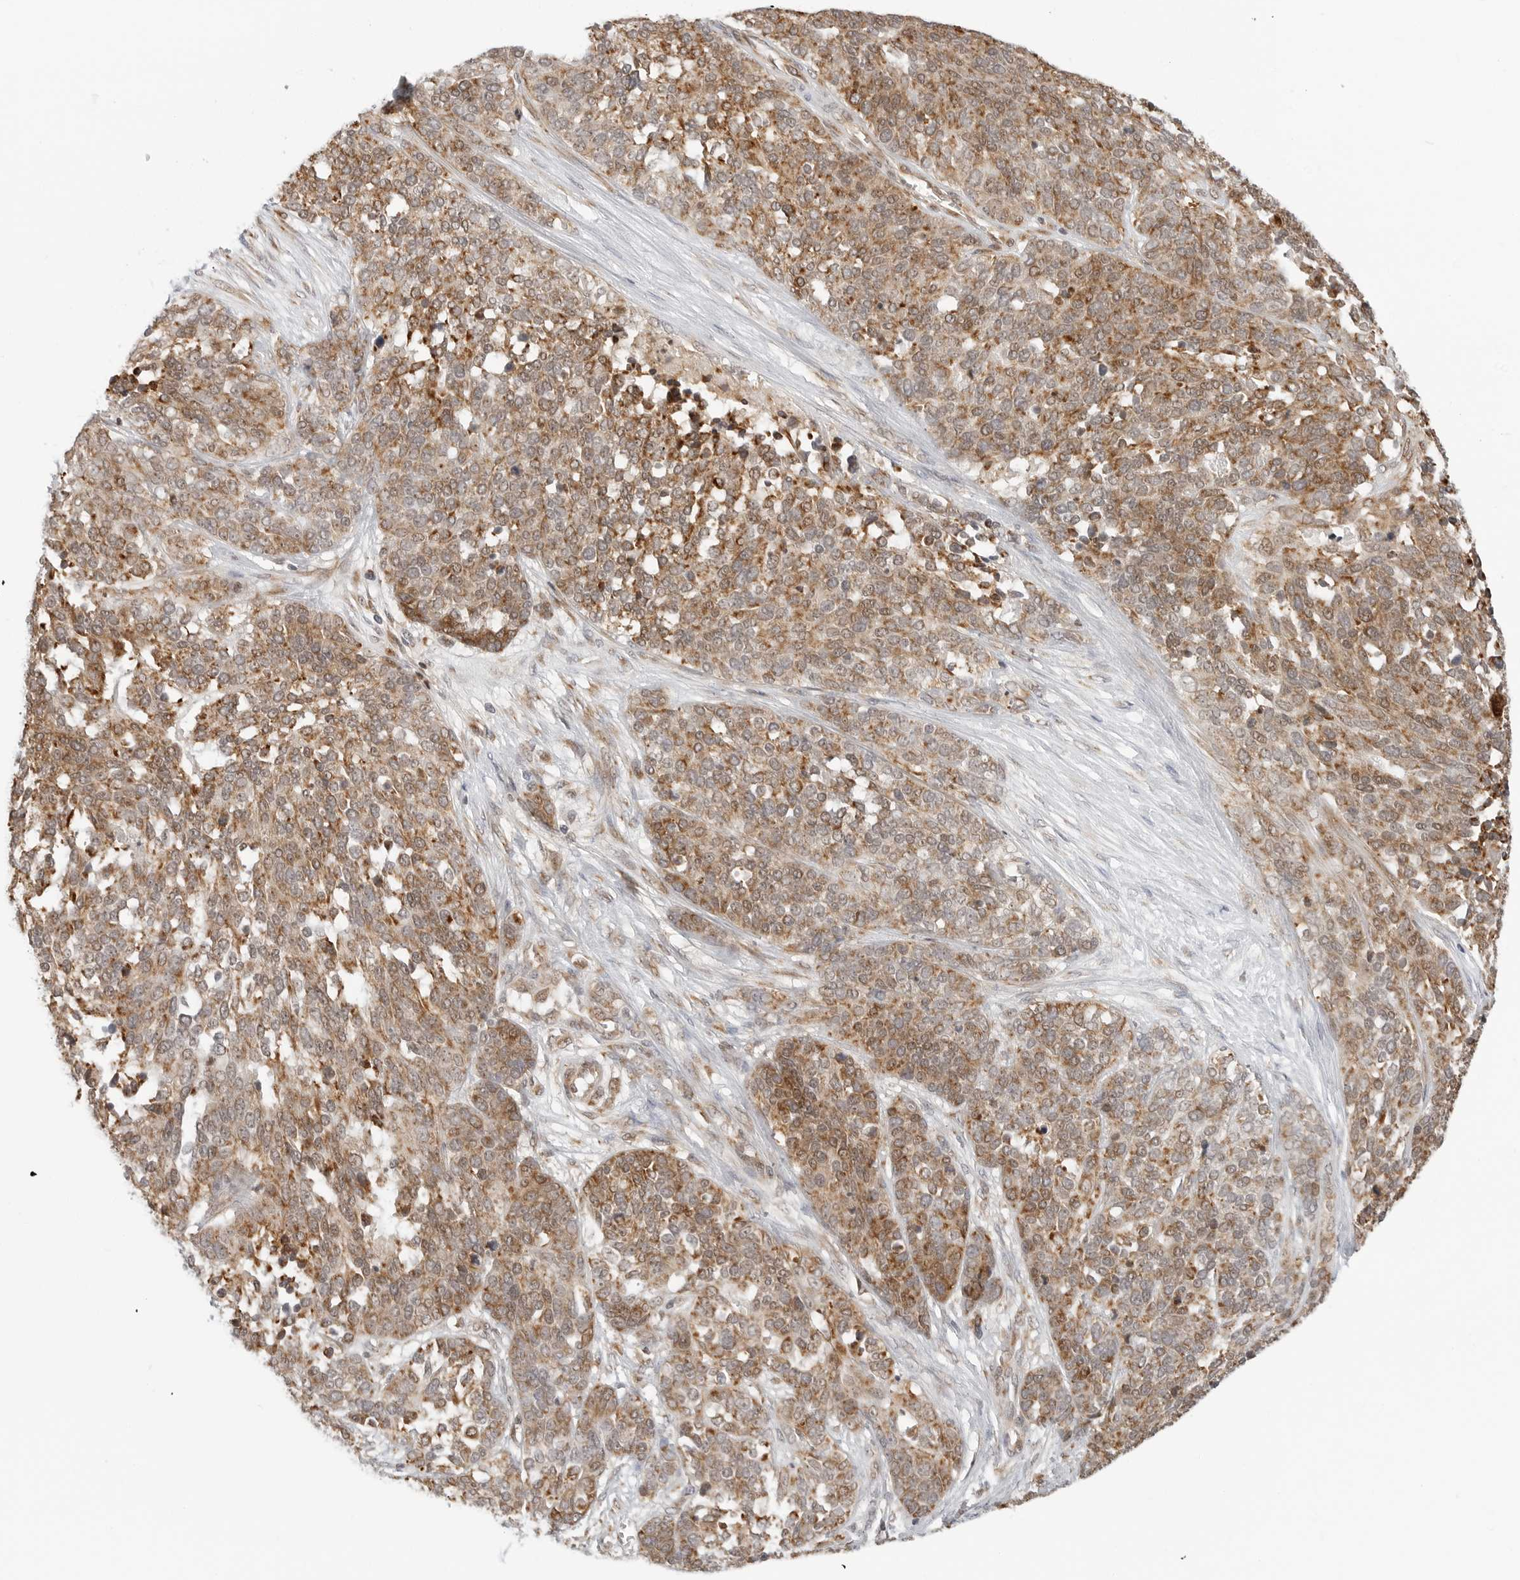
{"staining": {"intensity": "moderate", "quantity": ">75%", "location": "cytoplasmic/membranous"}, "tissue": "ovarian cancer", "cell_type": "Tumor cells", "image_type": "cancer", "snomed": [{"axis": "morphology", "description": "Cystadenocarcinoma, serous, NOS"}, {"axis": "topography", "description": "Ovary"}], "caption": "This histopathology image exhibits ovarian serous cystadenocarcinoma stained with immunohistochemistry (IHC) to label a protein in brown. The cytoplasmic/membranous of tumor cells show moderate positivity for the protein. Nuclei are counter-stained blue.", "gene": "POLR3GL", "patient": {"sex": "female", "age": 44}}